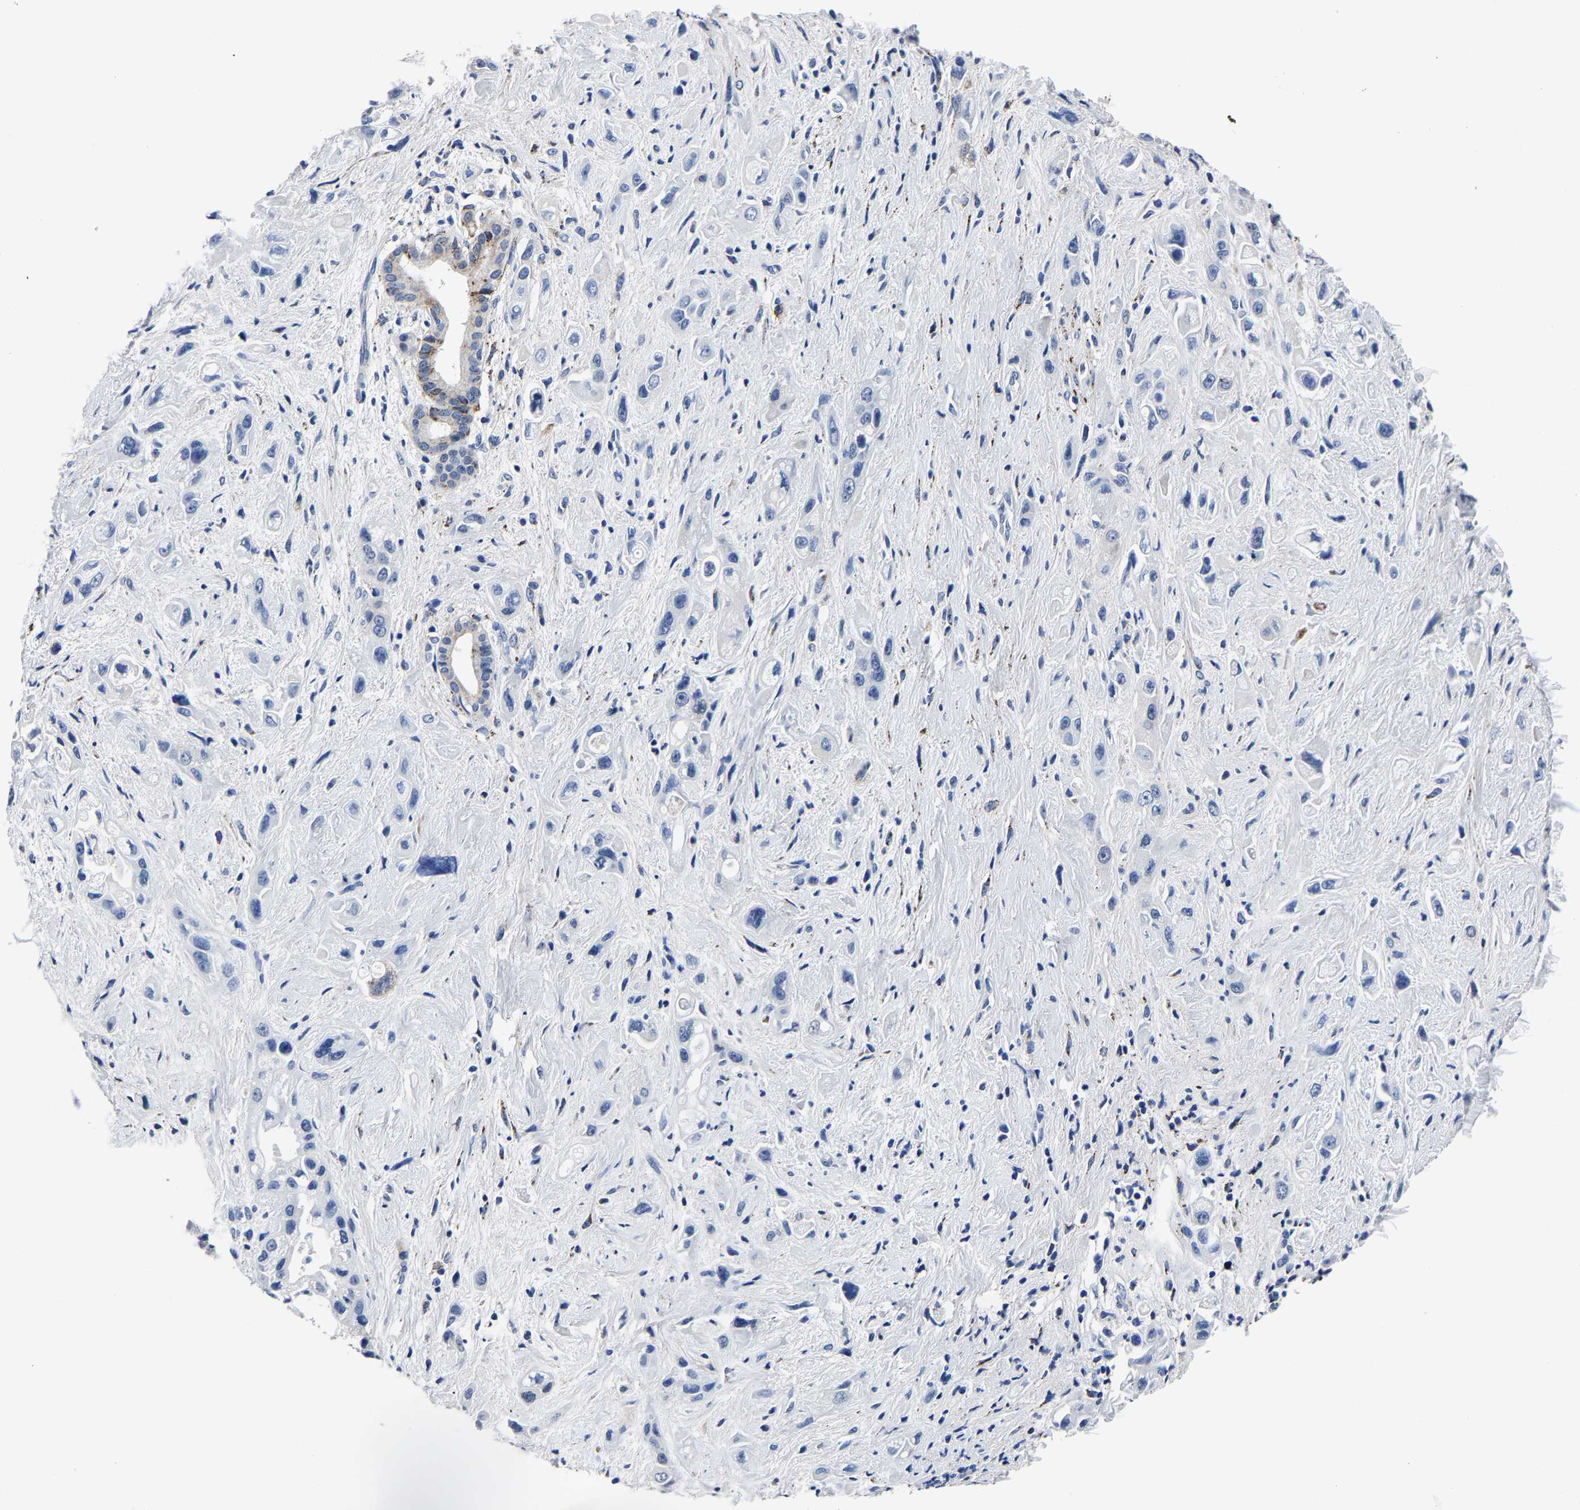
{"staining": {"intensity": "weak", "quantity": "<25%", "location": "cytoplasmic/membranous"}, "tissue": "pancreatic cancer", "cell_type": "Tumor cells", "image_type": "cancer", "snomed": [{"axis": "morphology", "description": "Adenocarcinoma, NOS"}, {"axis": "topography", "description": "Pancreas"}], "caption": "The immunohistochemistry histopathology image has no significant expression in tumor cells of pancreatic cancer tissue.", "gene": "PSPH", "patient": {"sex": "female", "age": 66}}